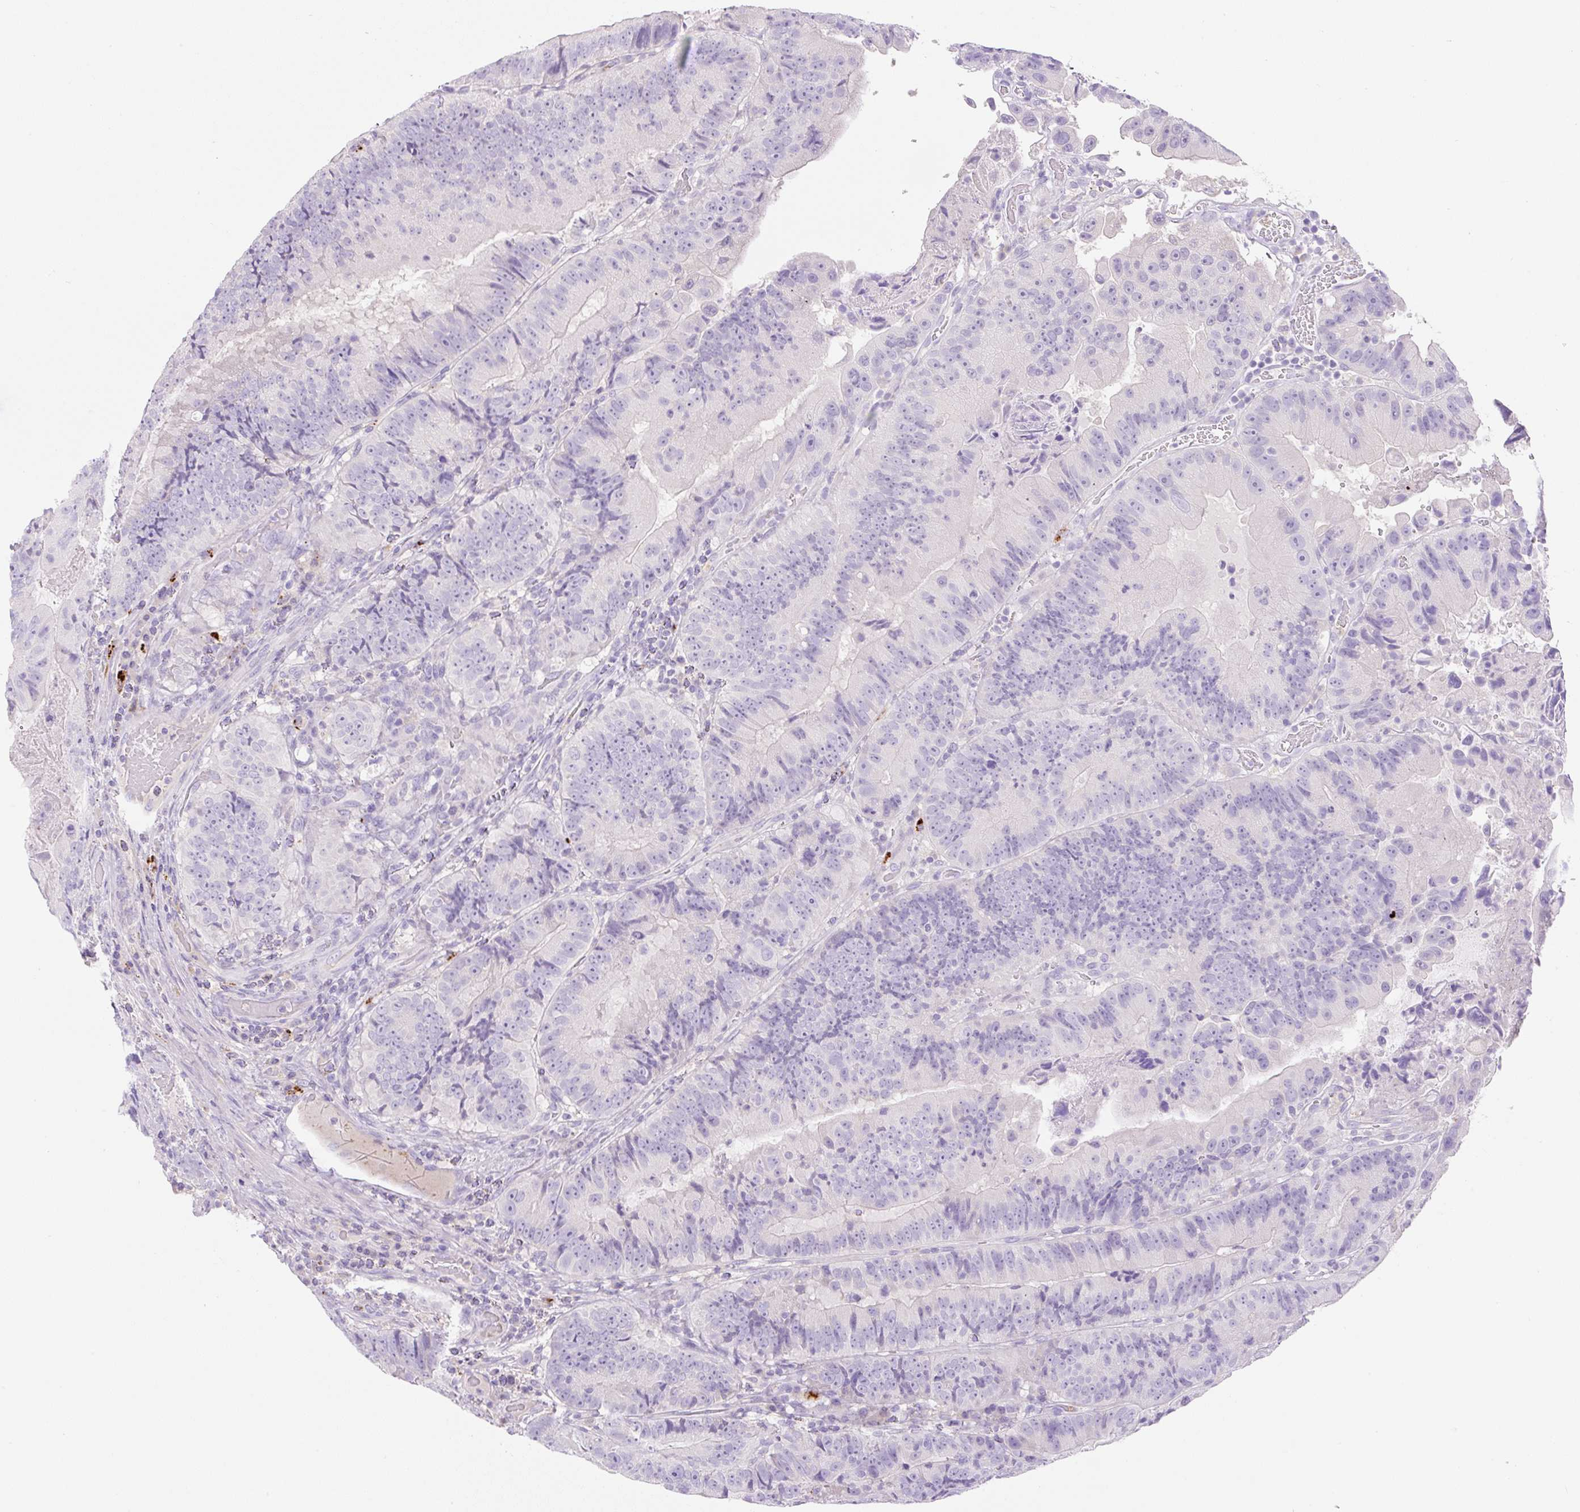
{"staining": {"intensity": "negative", "quantity": "none", "location": "none"}, "tissue": "colorectal cancer", "cell_type": "Tumor cells", "image_type": "cancer", "snomed": [{"axis": "morphology", "description": "Adenocarcinoma, NOS"}, {"axis": "topography", "description": "Colon"}], "caption": "Tumor cells show no significant protein staining in colorectal cancer (adenocarcinoma).", "gene": "TDRD15", "patient": {"sex": "female", "age": 86}}